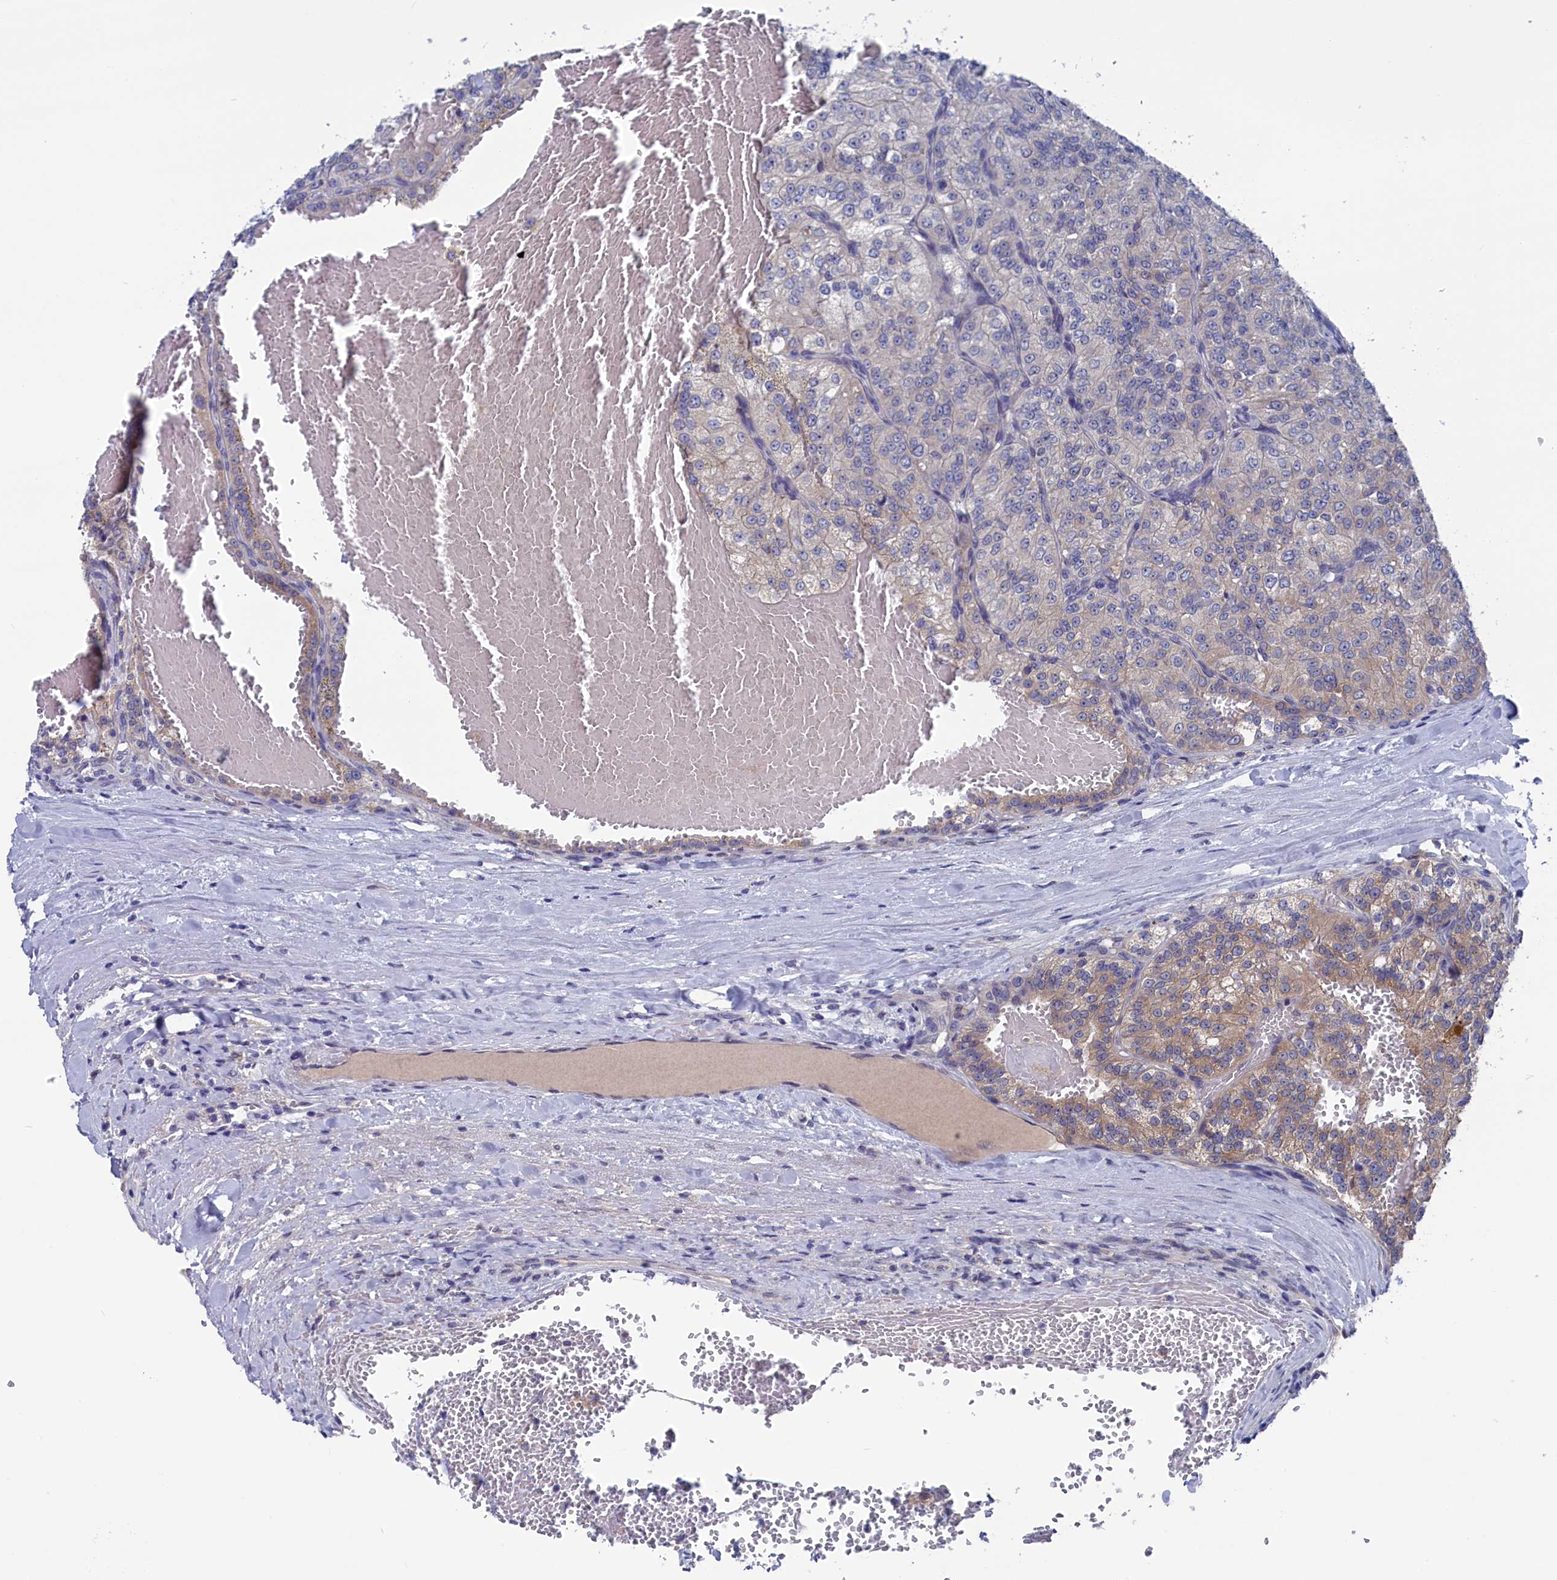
{"staining": {"intensity": "moderate", "quantity": "<25%", "location": "cytoplasmic/membranous"}, "tissue": "renal cancer", "cell_type": "Tumor cells", "image_type": "cancer", "snomed": [{"axis": "morphology", "description": "Adenocarcinoma, NOS"}, {"axis": "topography", "description": "Kidney"}], "caption": "Brown immunohistochemical staining in renal cancer exhibits moderate cytoplasmic/membranous positivity in about <25% of tumor cells. The staining was performed using DAB to visualize the protein expression in brown, while the nuclei were stained in blue with hematoxylin (Magnification: 20x).", "gene": "SPATA13", "patient": {"sex": "female", "age": 63}}